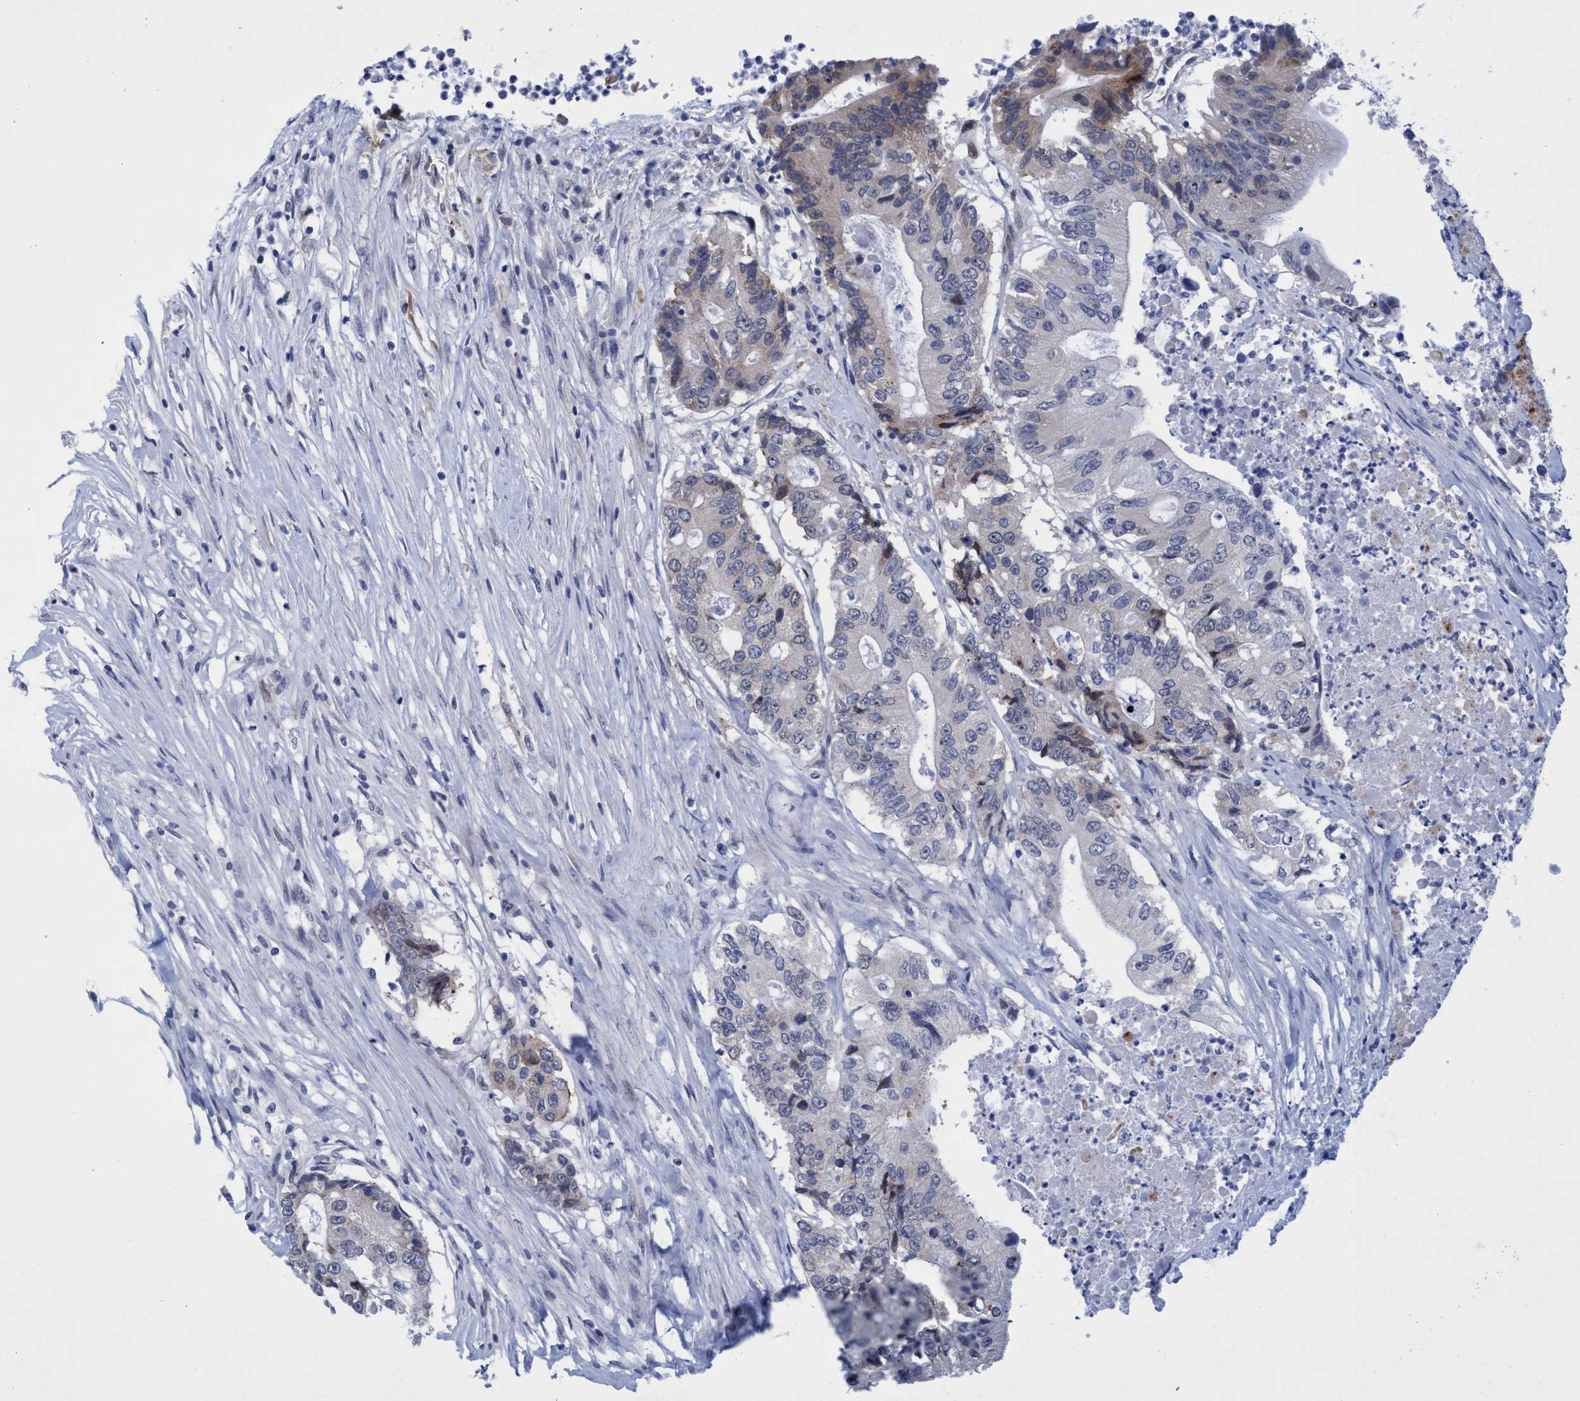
{"staining": {"intensity": "weak", "quantity": "<25%", "location": "cytoplasmic/membranous"}, "tissue": "colorectal cancer", "cell_type": "Tumor cells", "image_type": "cancer", "snomed": [{"axis": "morphology", "description": "Adenocarcinoma, NOS"}, {"axis": "topography", "description": "Colon"}], "caption": "Tumor cells show no significant expression in colorectal adenocarcinoma.", "gene": "R3HCC1", "patient": {"sex": "female", "age": 77}}